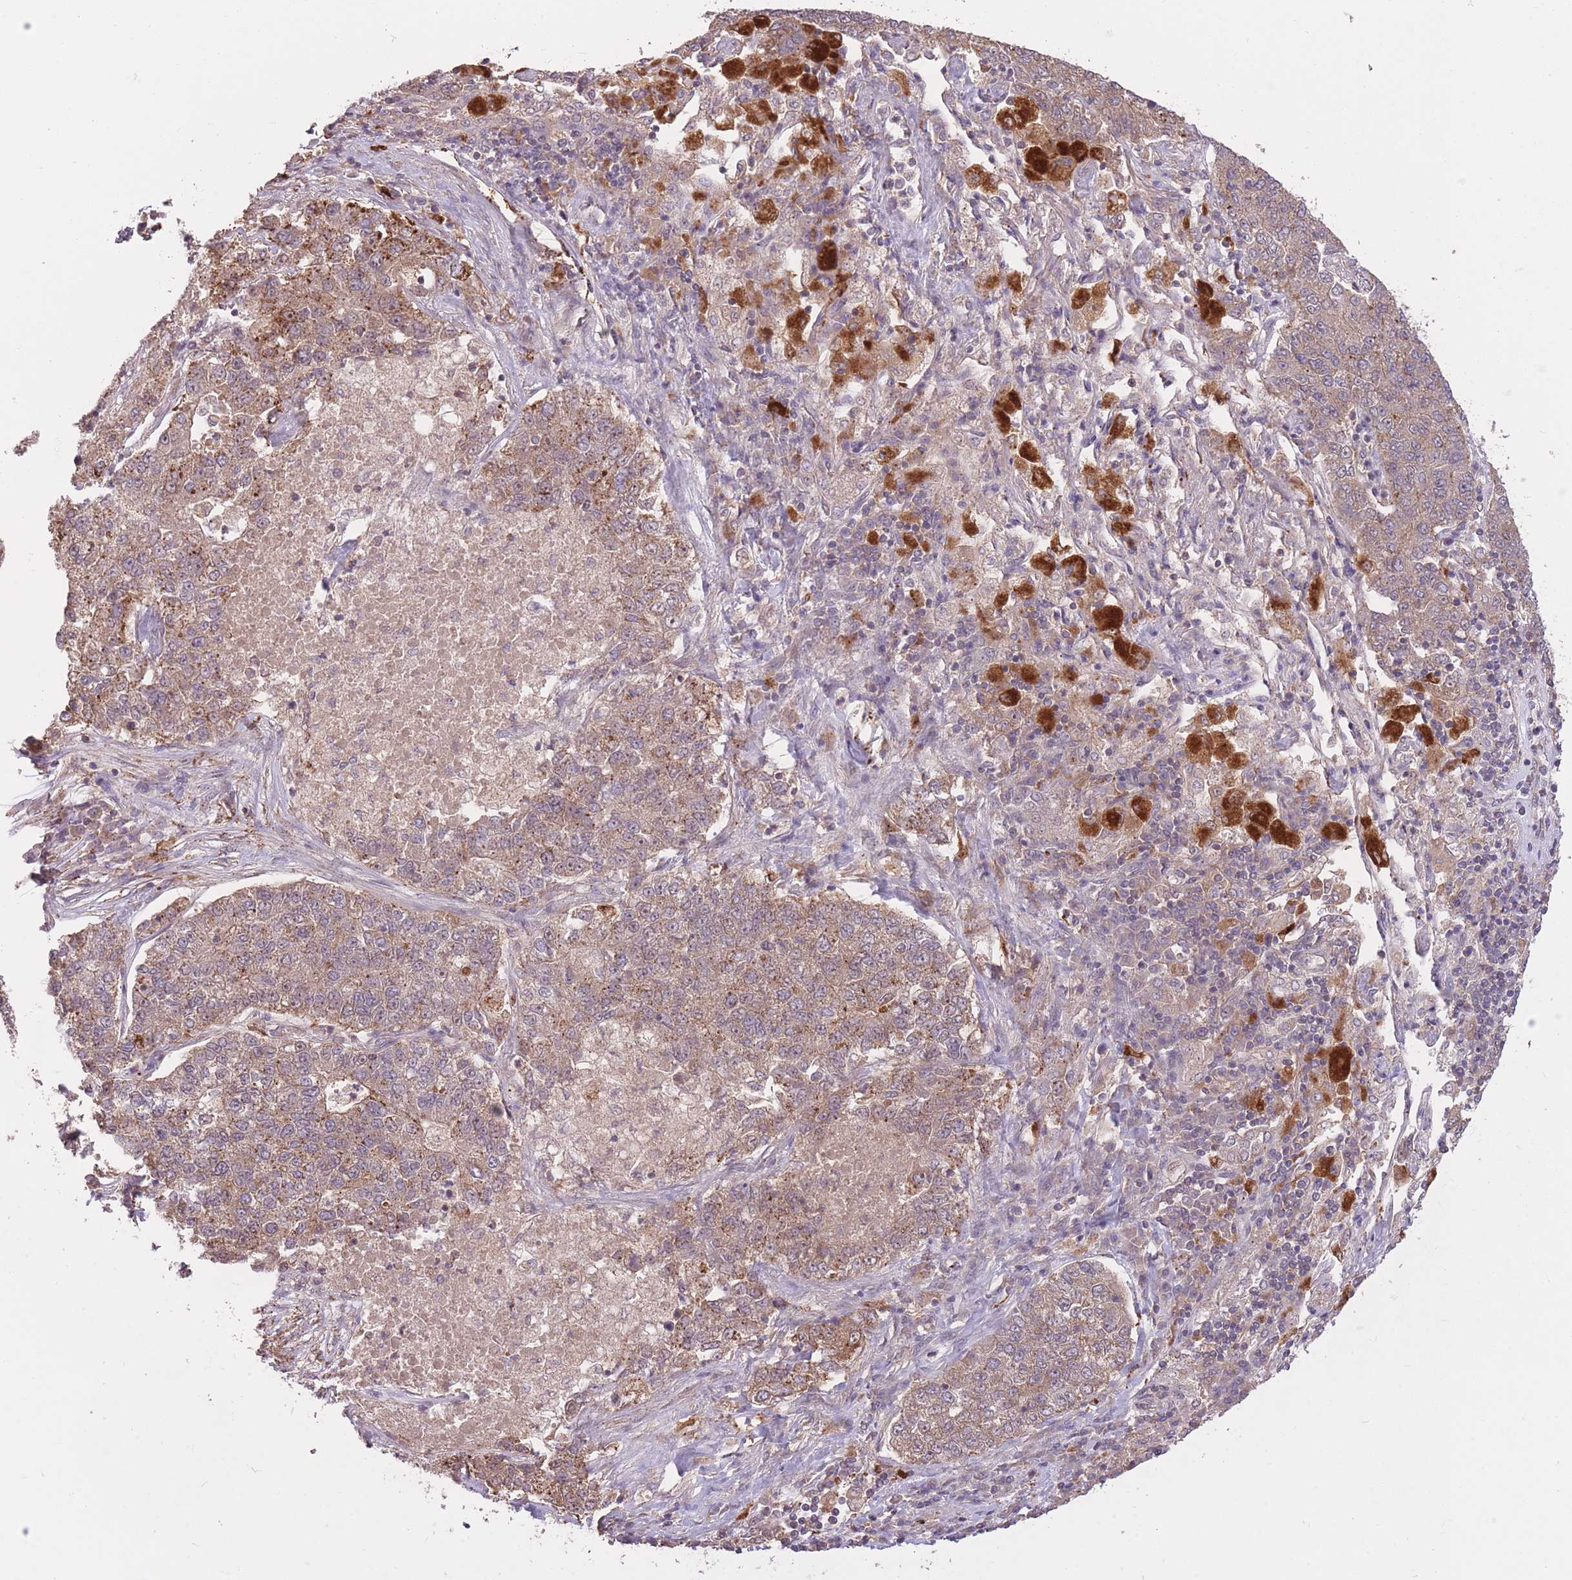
{"staining": {"intensity": "moderate", "quantity": "25%-75%", "location": "cytoplasmic/membranous"}, "tissue": "lung cancer", "cell_type": "Tumor cells", "image_type": "cancer", "snomed": [{"axis": "morphology", "description": "Adenocarcinoma, NOS"}, {"axis": "topography", "description": "Lung"}], "caption": "A medium amount of moderate cytoplasmic/membranous expression is seen in approximately 25%-75% of tumor cells in lung adenocarcinoma tissue.", "gene": "POLR3F", "patient": {"sex": "male", "age": 49}}